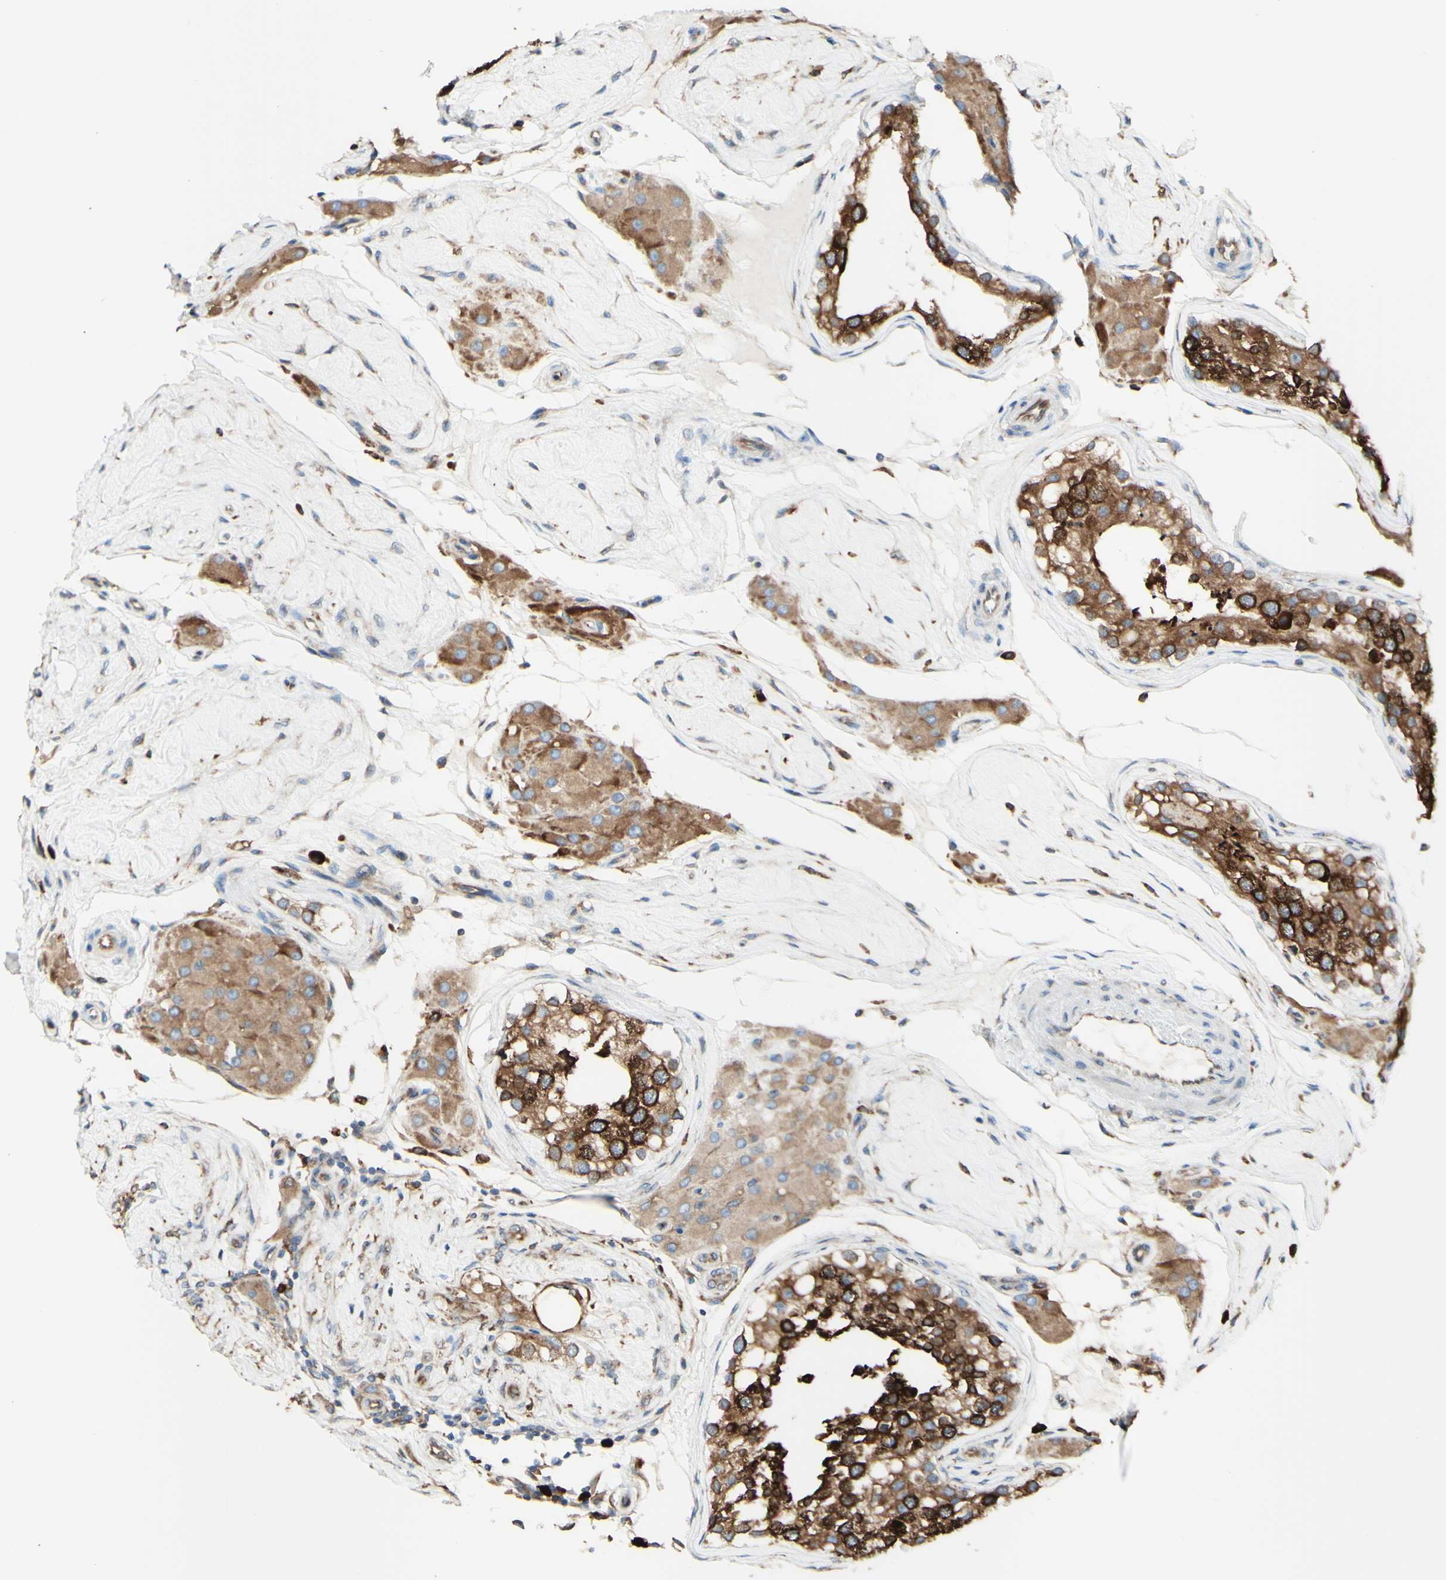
{"staining": {"intensity": "strong", "quantity": ">75%", "location": "cytoplasmic/membranous"}, "tissue": "testis", "cell_type": "Cells in seminiferous ducts", "image_type": "normal", "snomed": [{"axis": "morphology", "description": "Normal tissue, NOS"}, {"axis": "topography", "description": "Testis"}], "caption": "Immunohistochemistry histopathology image of normal human testis stained for a protein (brown), which reveals high levels of strong cytoplasmic/membranous expression in about >75% of cells in seminiferous ducts.", "gene": "DNAJB11", "patient": {"sex": "male", "age": 68}}